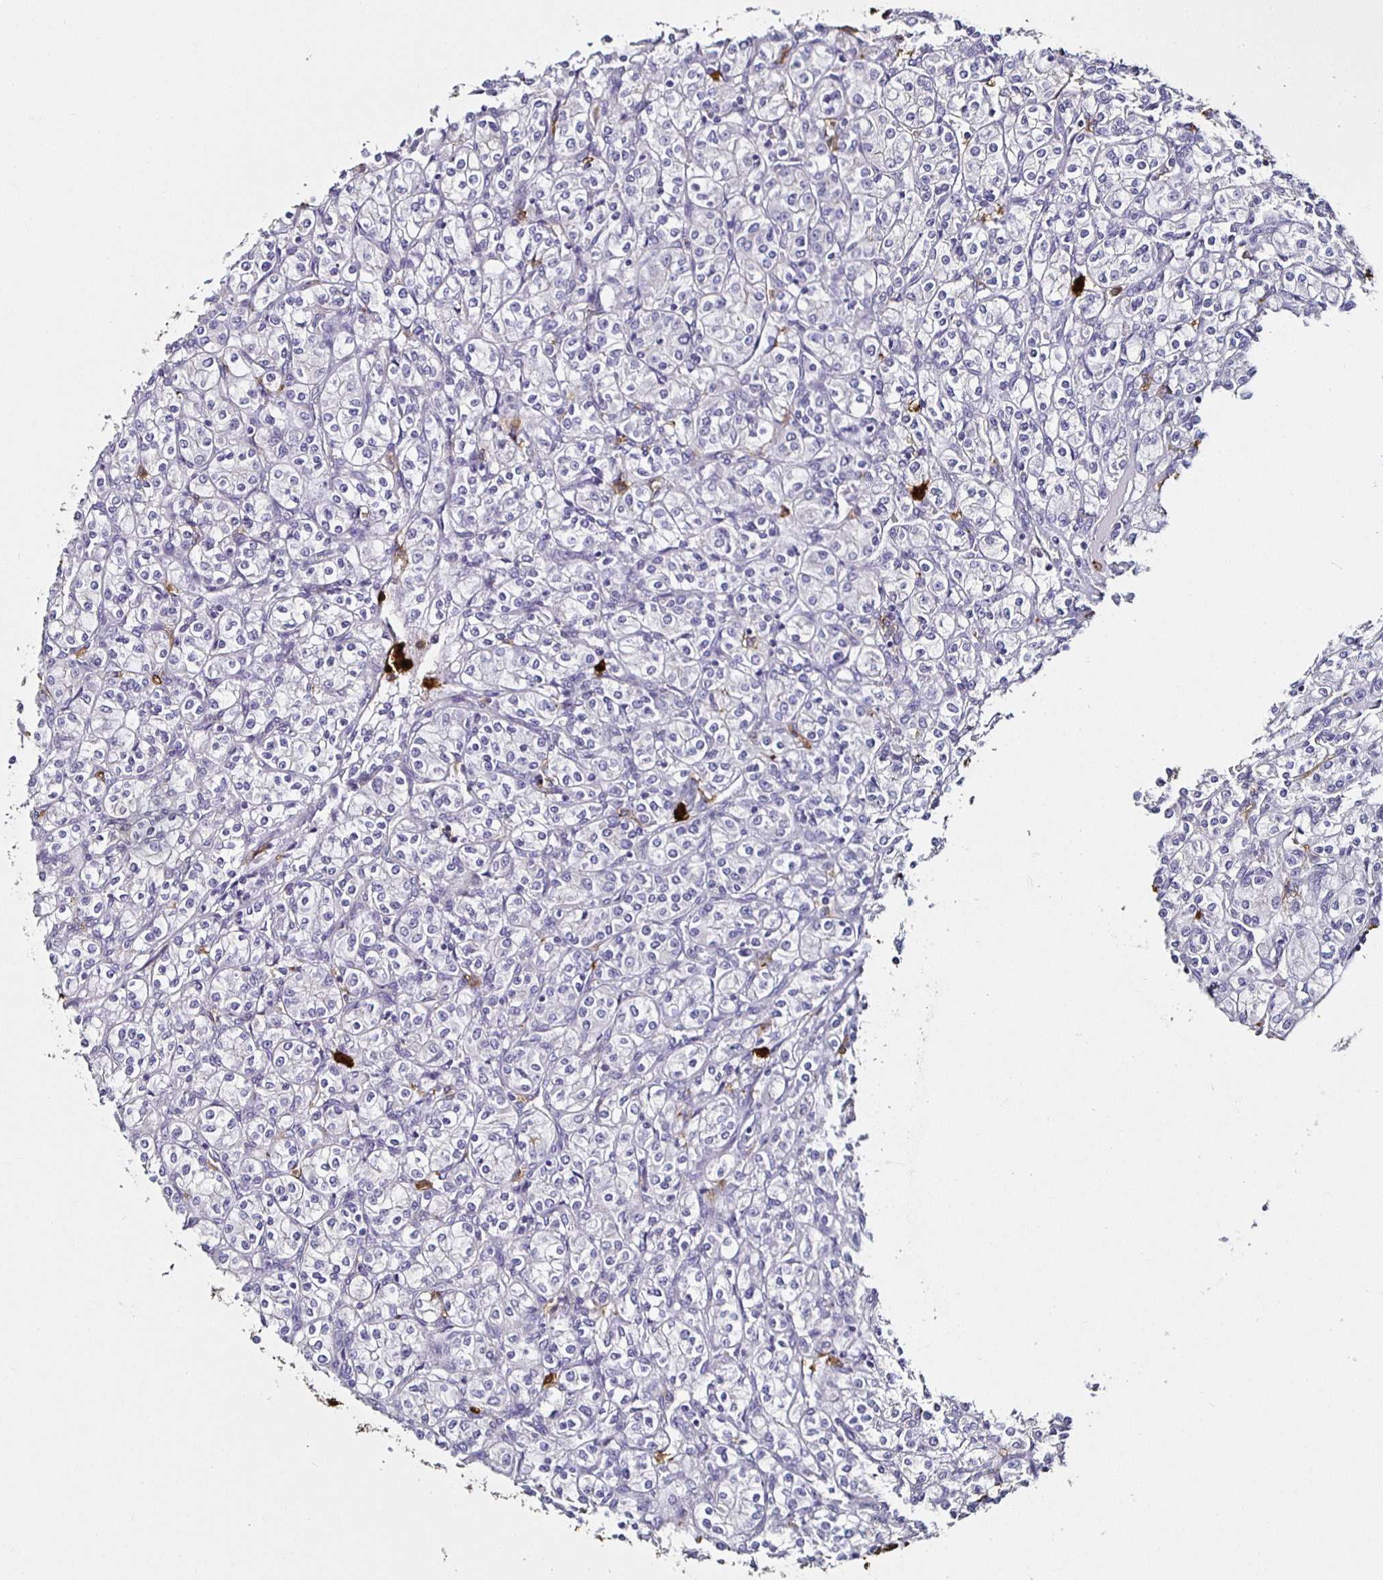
{"staining": {"intensity": "negative", "quantity": "none", "location": "none"}, "tissue": "renal cancer", "cell_type": "Tumor cells", "image_type": "cancer", "snomed": [{"axis": "morphology", "description": "Adenocarcinoma, NOS"}, {"axis": "topography", "description": "Kidney"}], "caption": "DAB (3,3'-diaminobenzidine) immunohistochemical staining of human adenocarcinoma (renal) displays no significant positivity in tumor cells.", "gene": "TLR4", "patient": {"sex": "male", "age": 77}}